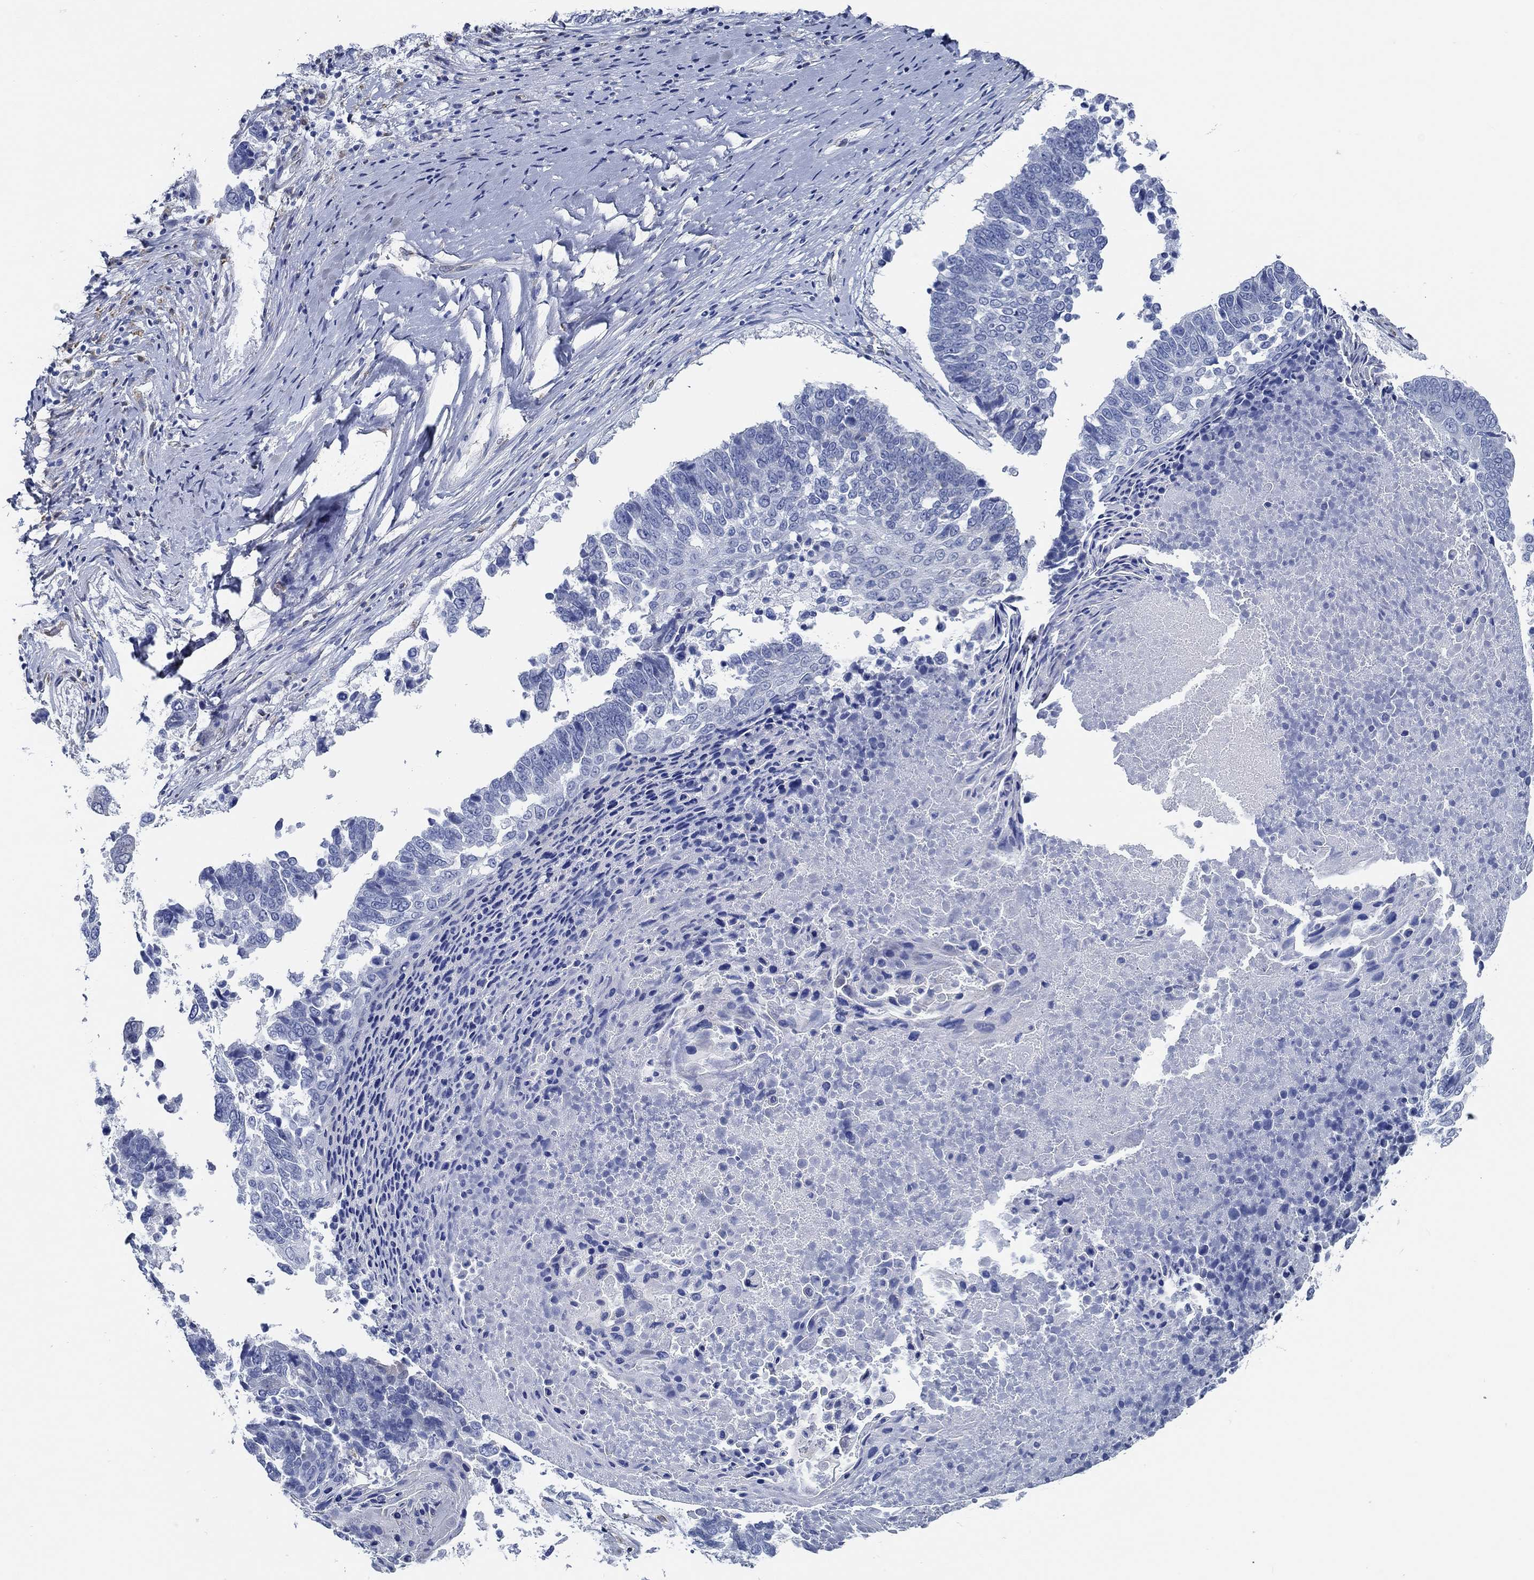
{"staining": {"intensity": "negative", "quantity": "none", "location": "none"}, "tissue": "lung cancer", "cell_type": "Tumor cells", "image_type": "cancer", "snomed": [{"axis": "morphology", "description": "Squamous cell carcinoma, NOS"}, {"axis": "topography", "description": "Lung"}], "caption": "IHC histopathology image of neoplastic tissue: squamous cell carcinoma (lung) stained with DAB (3,3'-diaminobenzidine) shows no significant protein expression in tumor cells. (Brightfield microscopy of DAB IHC at high magnification).", "gene": "HECW2", "patient": {"sex": "male", "age": 73}}